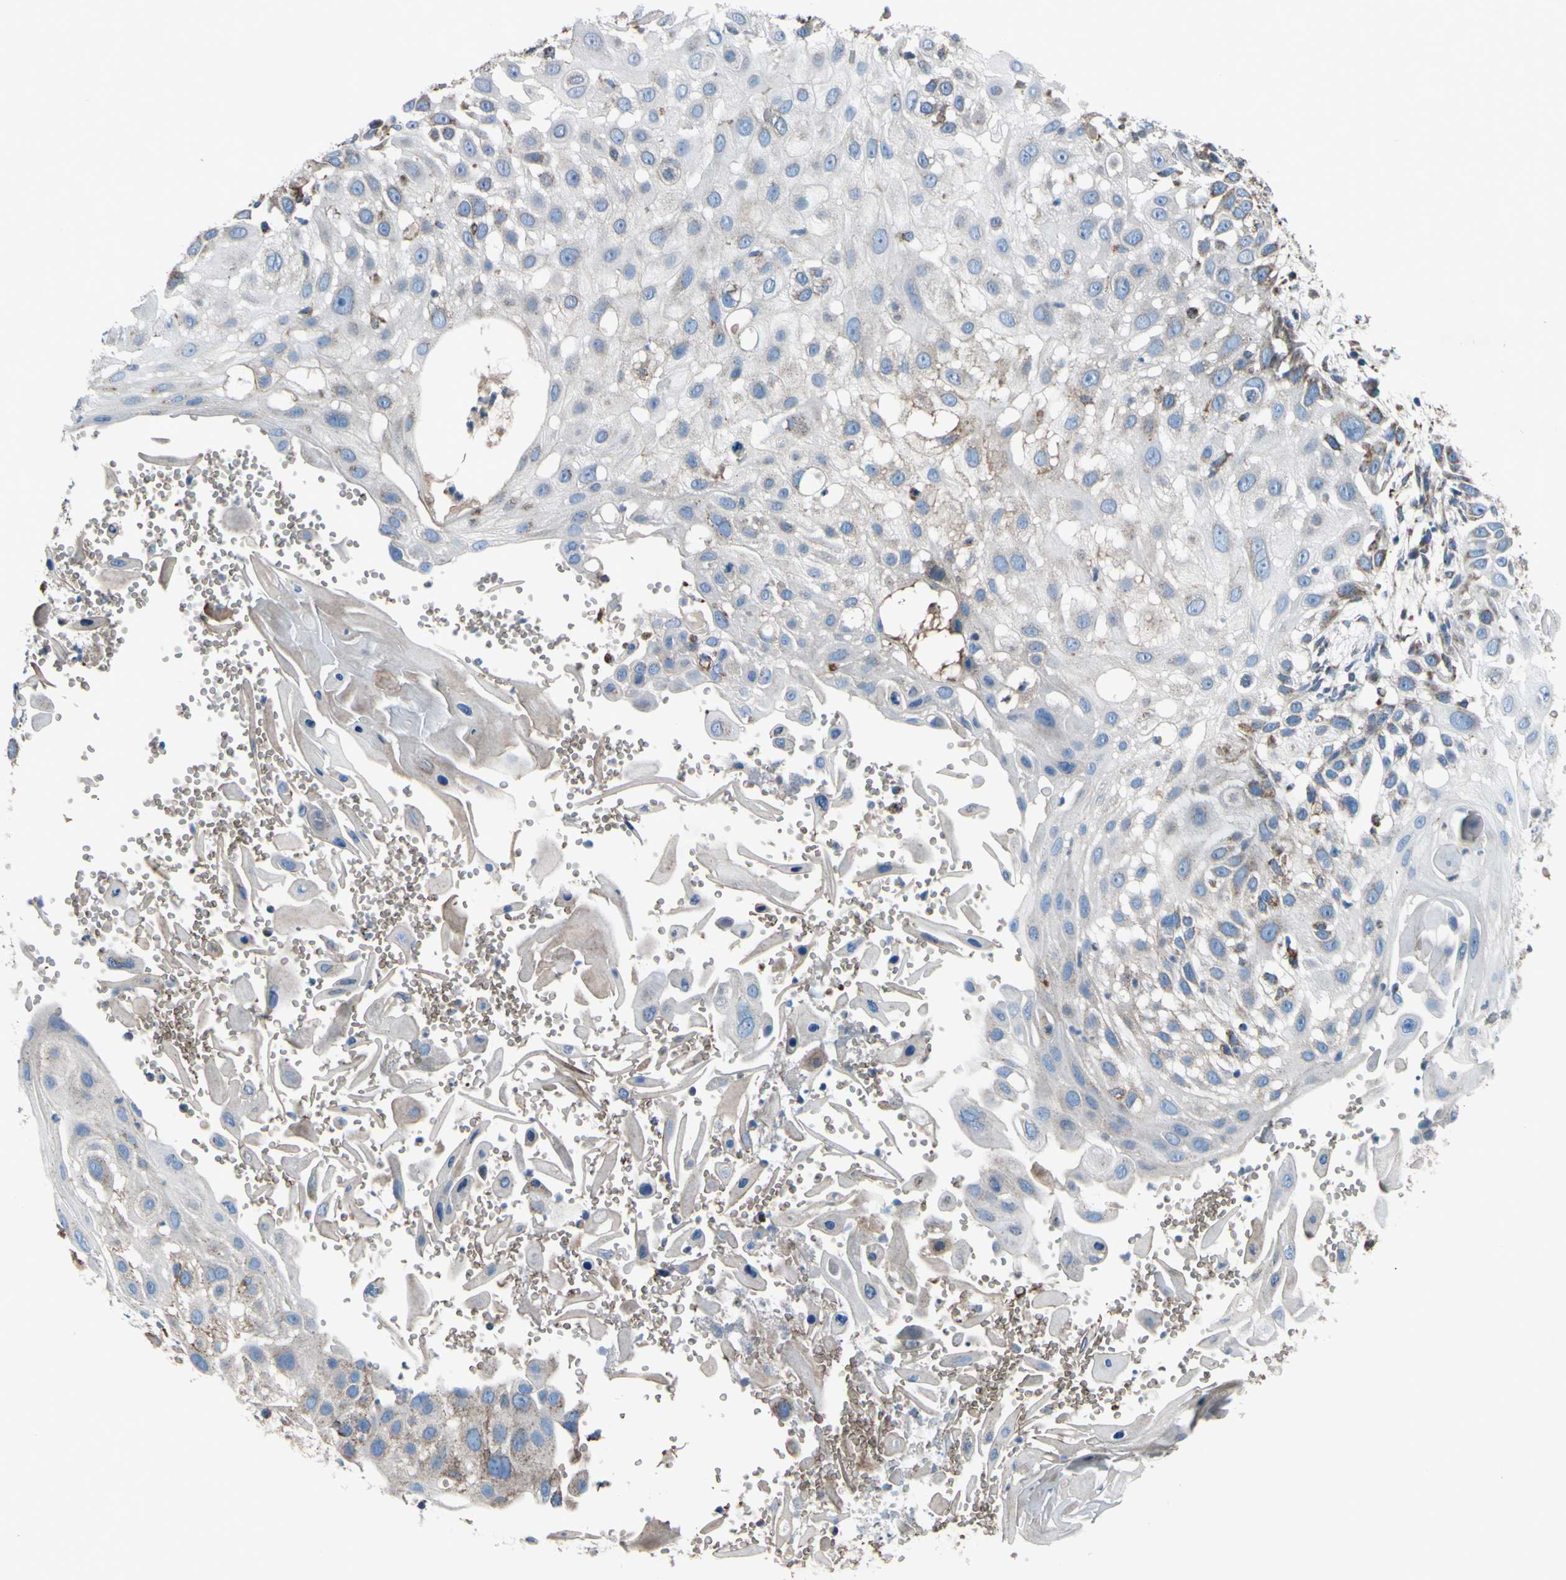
{"staining": {"intensity": "weak", "quantity": "<25%", "location": "cytoplasmic/membranous"}, "tissue": "skin cancer", "cell_type": "Tumor cells", "image_type": "cancer", "snomed": [{"axis": "morphology", "description": "Squamous cell carcinoma, NOS"}, {"axis": "topography", "description": "Skin"}], "caption": "Skin cancer (squamous cell carcinoma) stained for a protein using immunohistochemistry displays no staining tumor cells.", "gene": "EMC7", "patient": {"sex": "female", "age": 44}}